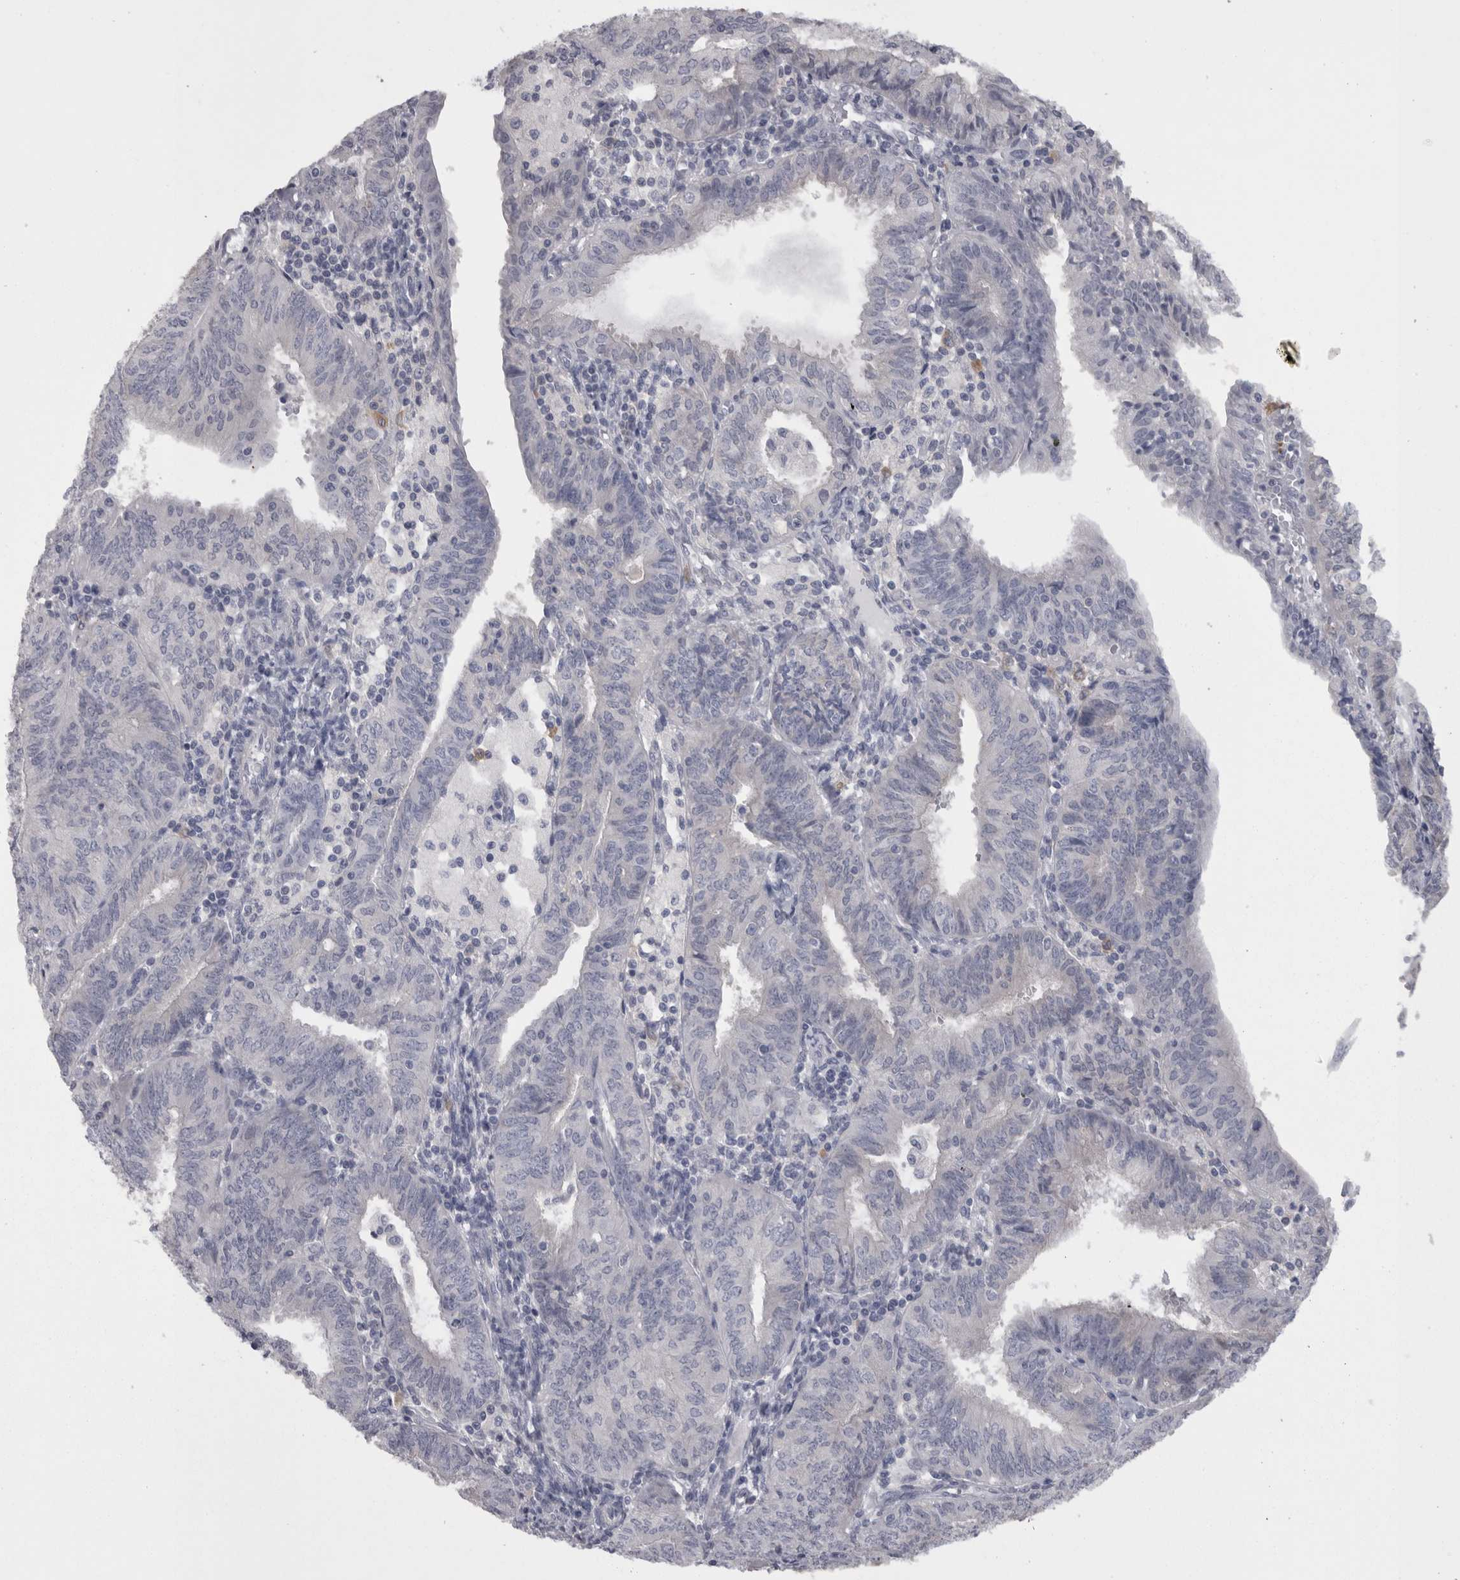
{"staining": {"intensity": "negative", "quantity": "none", "location": "none"}, "tissue": "endometrial cancer", "cell_type": "Tumor cells", "image_type": "cancer", "snomed": [{"axis": "morphology", "description": "Adenocarcinoma, NOS"}, {"axis": "topography", "description": "Endometrium"}], "caption": "Immunohistochemical staining of human adenocarcinoma (endometrial) demonstrates no significant staining in tumor cells.", "gene": "CAMK2D", "patient": {"sex": "female", "age": 58}}